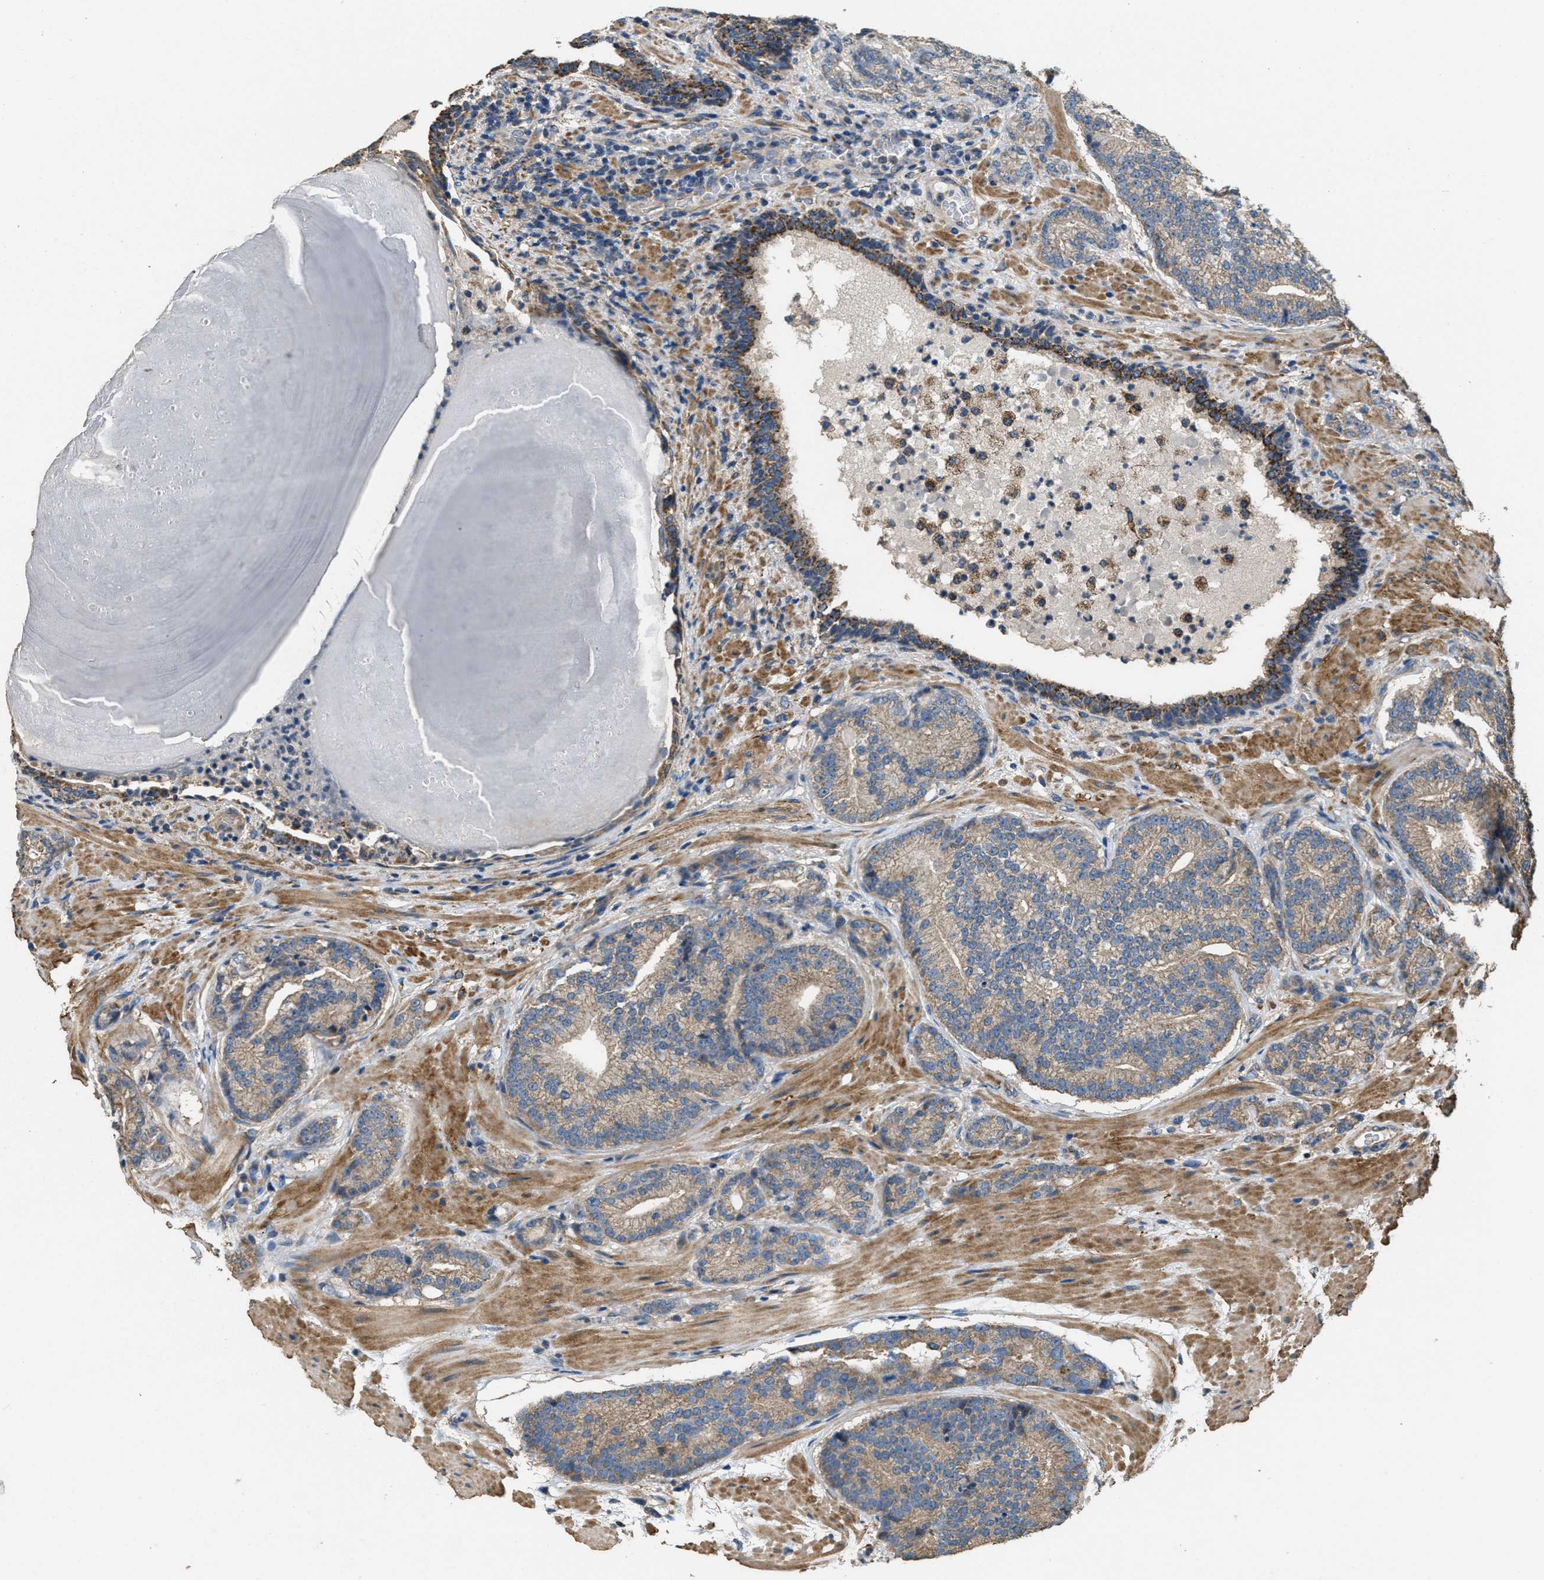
{"staining": {"intensity": "weak", "quantity": ">75%", "location": "cytoplasmic/membranous"}, "tissue": "prostate cancer", "cell_type": "Tumor cells", "image_type": "cancer", "snomed": [{"axis": "morphology", "description": "Adenocarcinoma, High grade"}, {"axis": "topography", "description": "Prostate"}], "caption": "Weak cytoplasmic/membranous staining is present in approximately >75% of tumor cells in prostate cancer (adenocarcinoma (high-grade)). (DAB IHC, brown staining for protein, blue staining for nuclei).", "gene": "THBS2", "patient": {"sex": "male", "age": 61}}